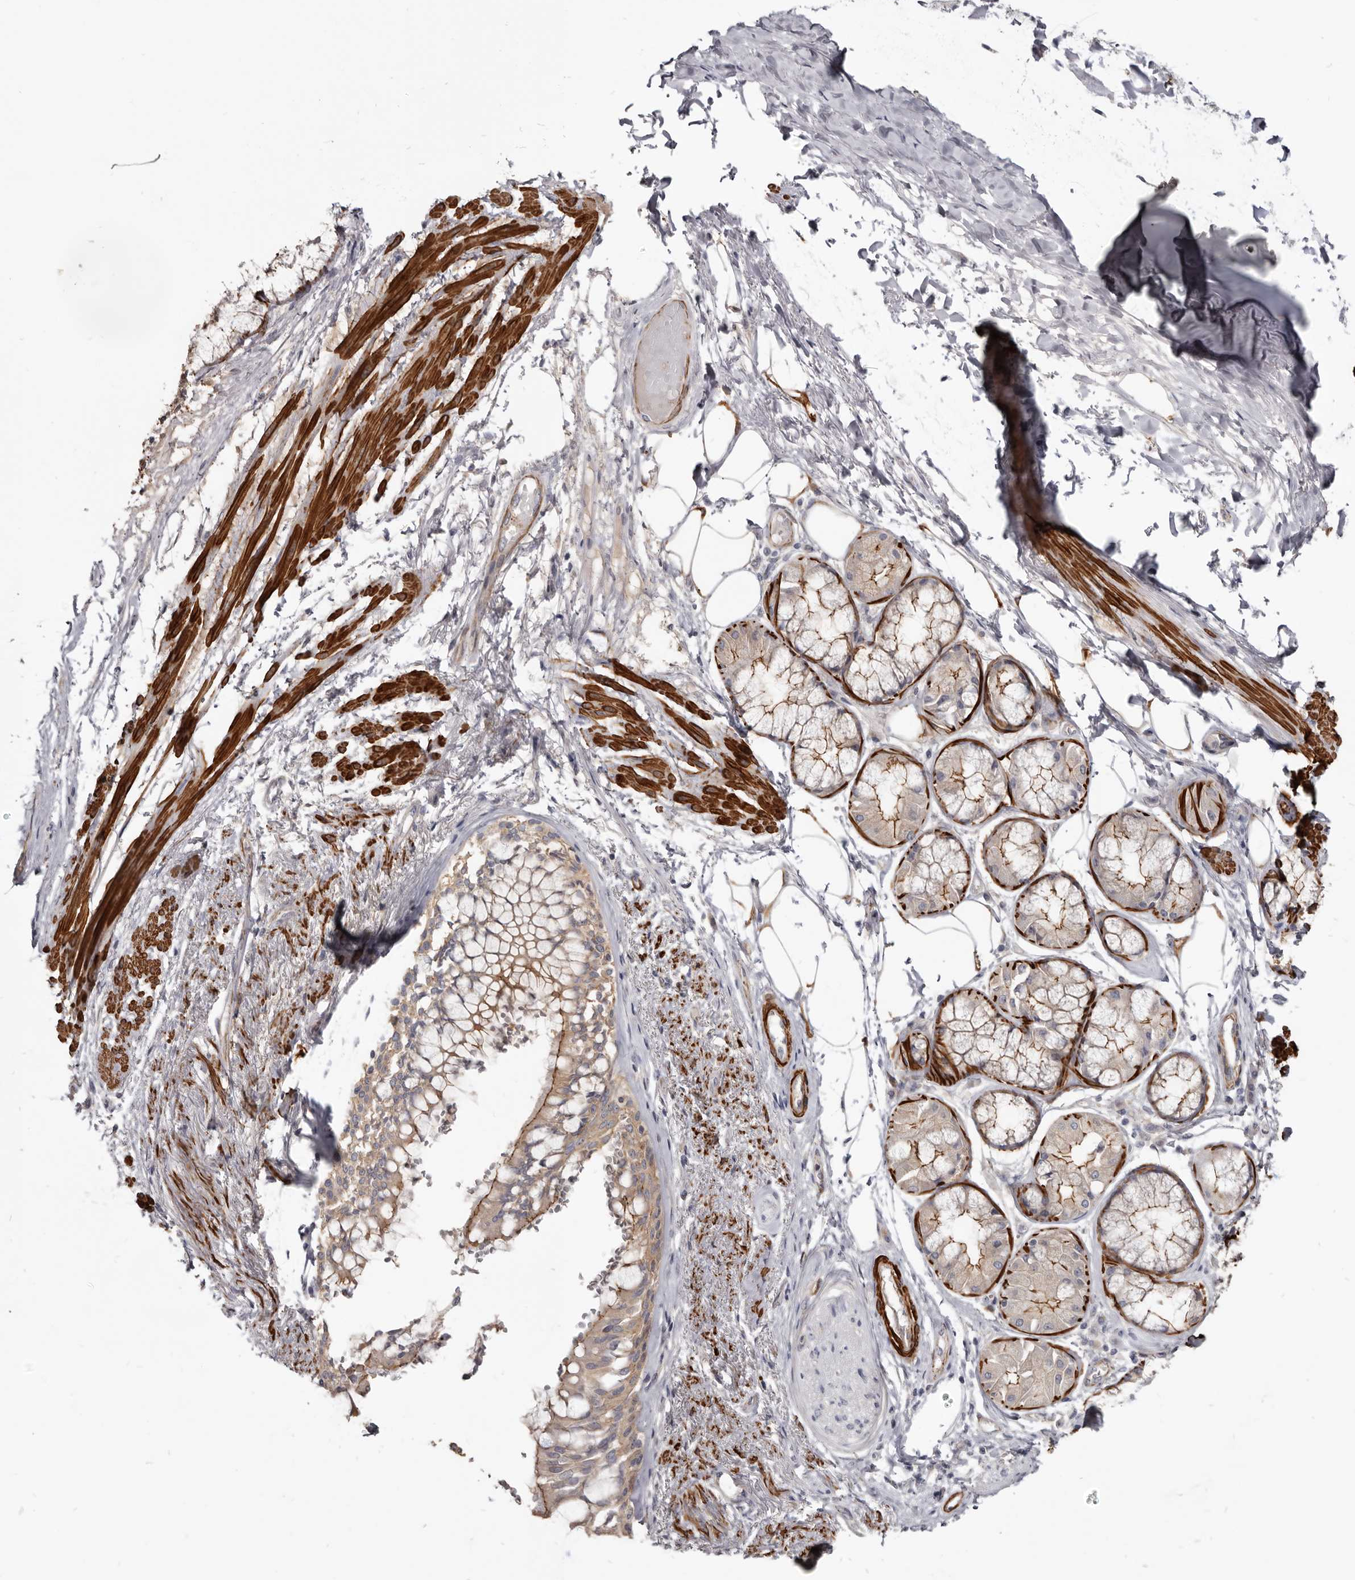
{"staining": {"intensity": "weak", "quantity": "<25%", "location": "cytoplasmic/membranous"}, "tissue": "adipose tissue", "cell_type": "Adipocytes", "image_type": "normal", "snomed": [{"axis": "morphology", "description": "Normal tissue, NOS"}, {"axis": "topography", "description": "Bronchus"}], "caption": "Immunohistochemical staining of unremarkable human adipose tissue exhibits no significant expression in adipocytes.", "gene": "CGN", "patient": {"sex": "male", "age": 66}}